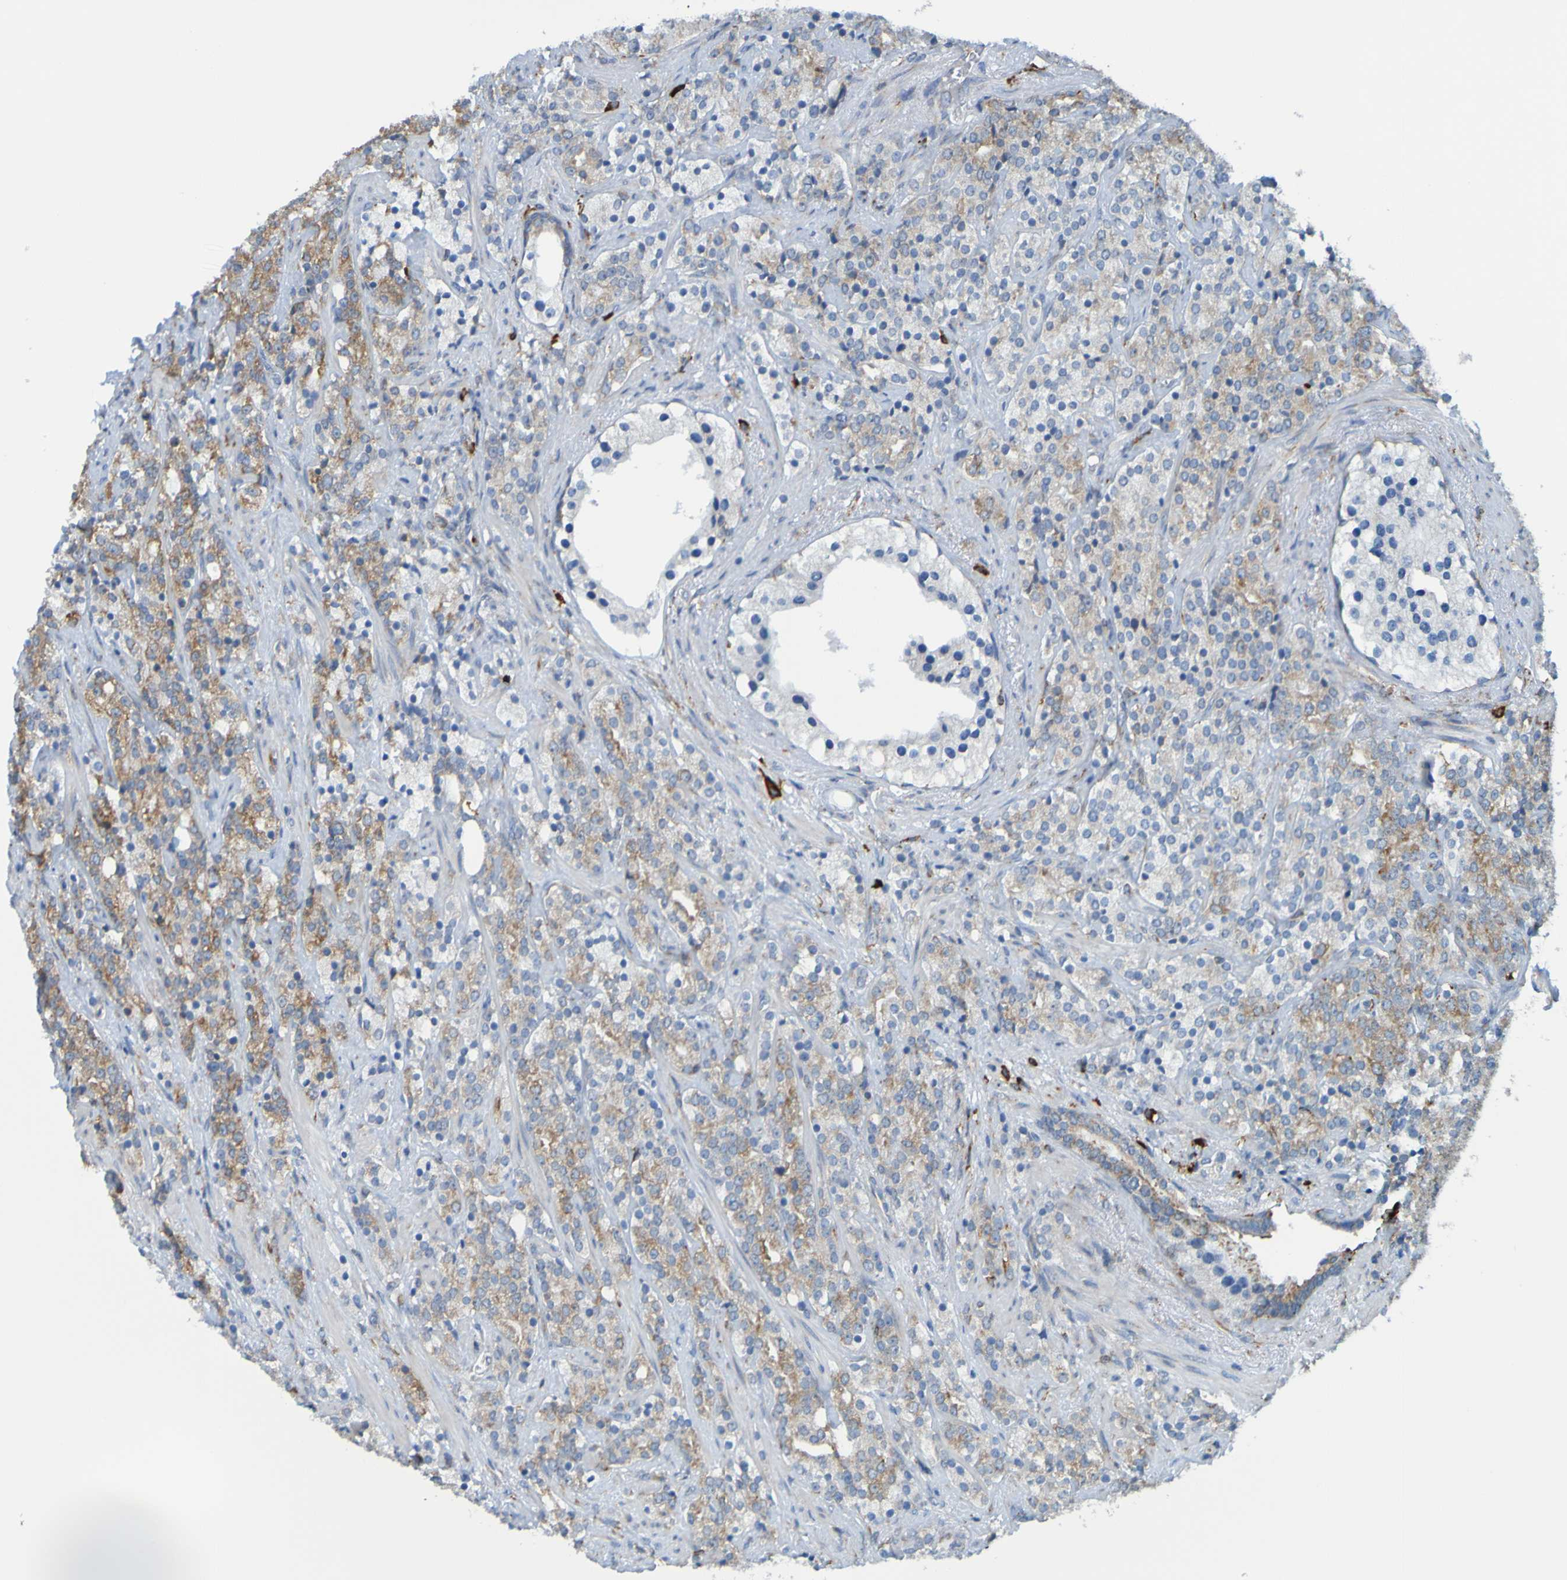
{"staining": {"intensity": "weak", "quantity": "25%-75%", "location": "cytoplasmic/membranous"}, "tissue": "prostate cancer", "cell_type": "Tumor cells", "image_type": "cancer", "snomed": [{"axis": "morphology", "description": "Adenocarcinoma, Medium grade"}, {"axis": "topography", "description": "Prostate"}], "caption": "Tumor cells demonstrate low levels of weak cytoplasmic/membranous expression in approximately 25%-75% of cells in prostate cancer. The protein of interest is stained brown, and the nuclei are stained in blue (DAB (3,3'-diaminobenzidine) IHC with brightfield microscopy, high magnification).", "gene": "SSR1", "patient": {"sex": "male", "age": 70}}